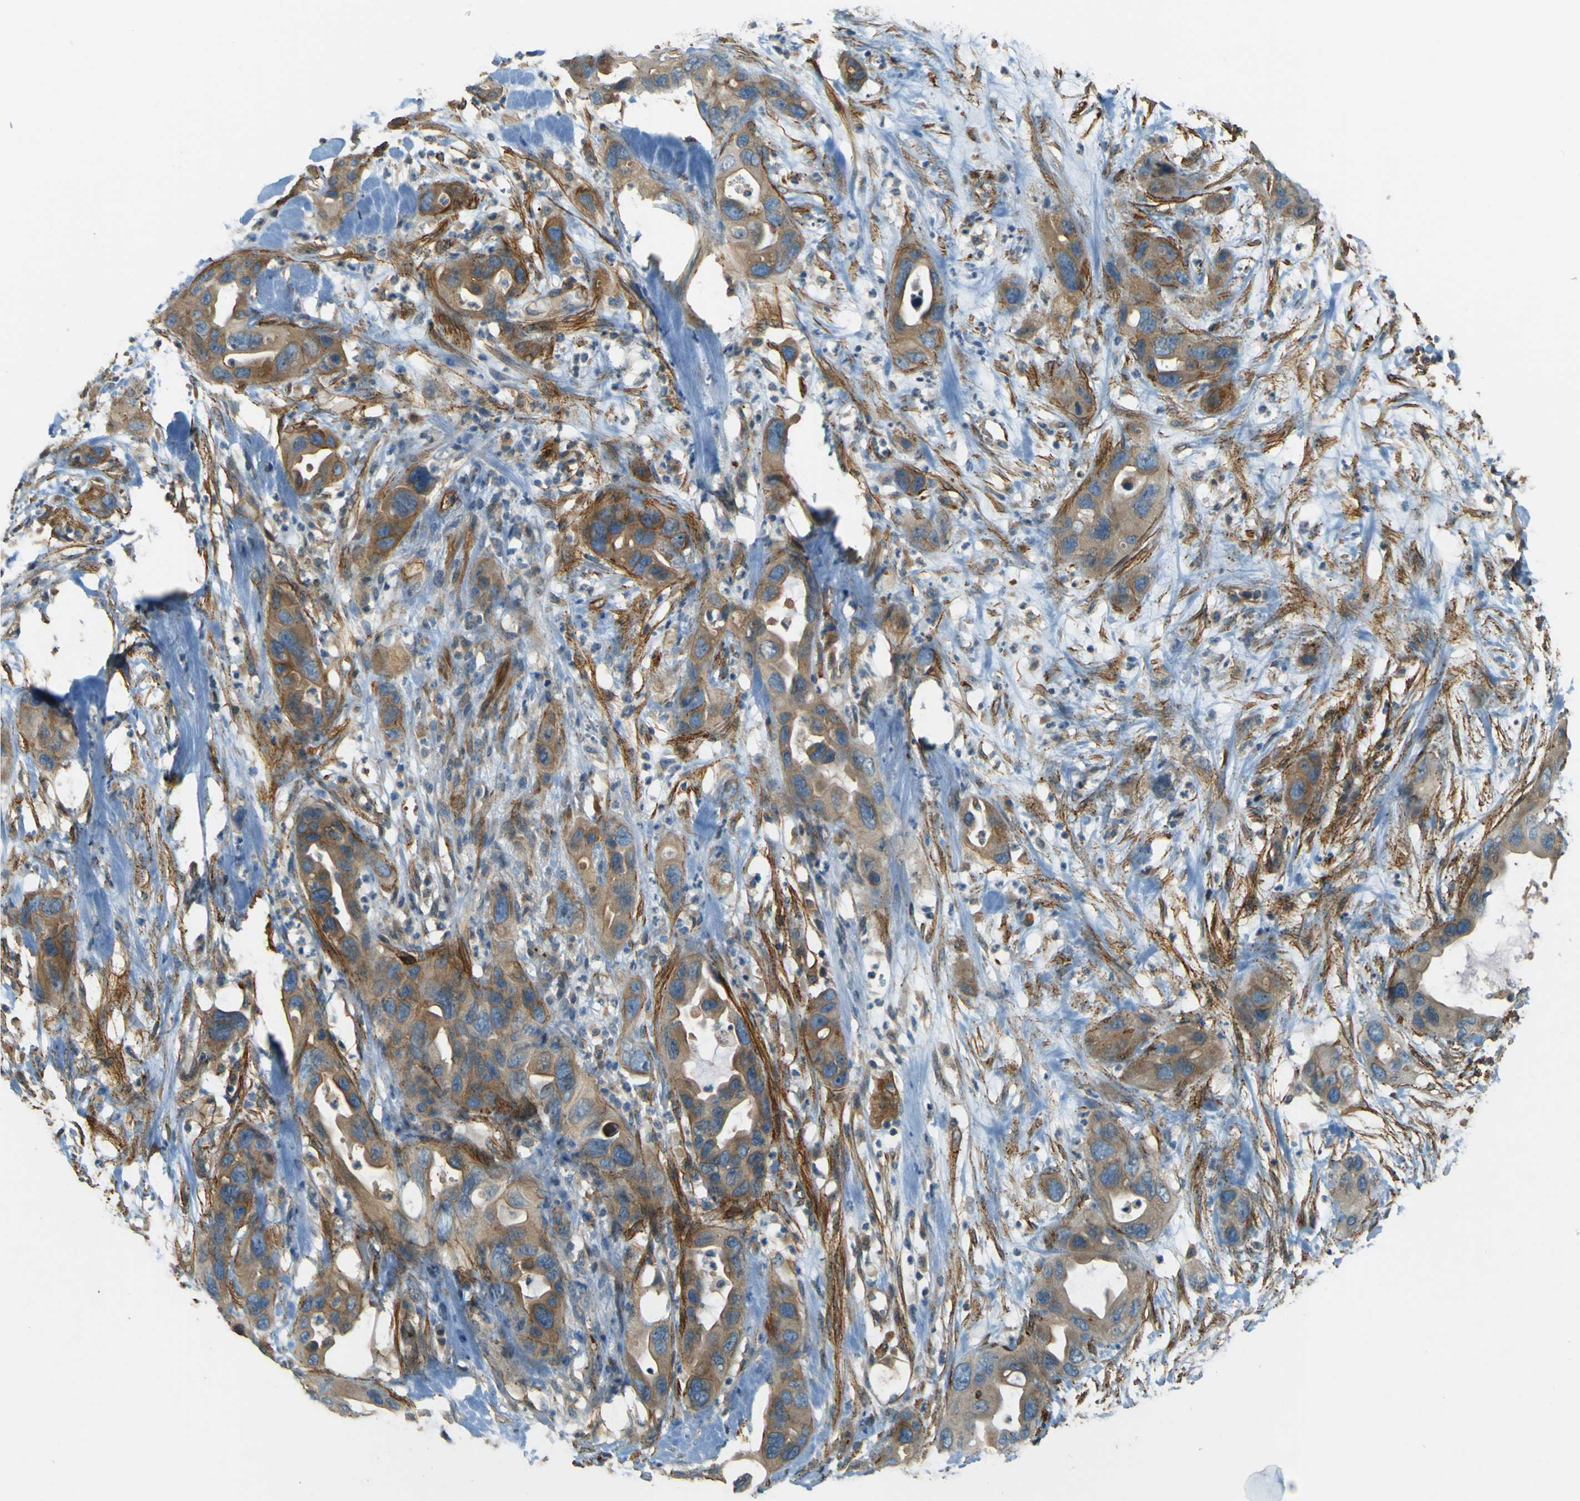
{"staining": {"intensity": "moderate", "quantity": ">75%", "location": "cytoplasmic/membranous"}, "tissue": "pancreatic cancer", "cell_type": "Tumor cells", "image_type": "cancer", "snomed": [{"axis": "morphology", "description": "Adenocarcinoma, NOS"}, {"axis": "topography", "description": "Pancreas"}], "caption": "IHC photomicrograph of neoplastic tissue: pancreatic cancer (adenocarcinoma) stained using immunohistochemistry (IHC) reveals medium levels of moderate protein expression localized specifically in the cytoplasmic/membranous of tumor cells, appearing as a cytoplasmic/membranous brown color.", "gene": "NEXN", "patient": {"sex": "female", "age": 71}}